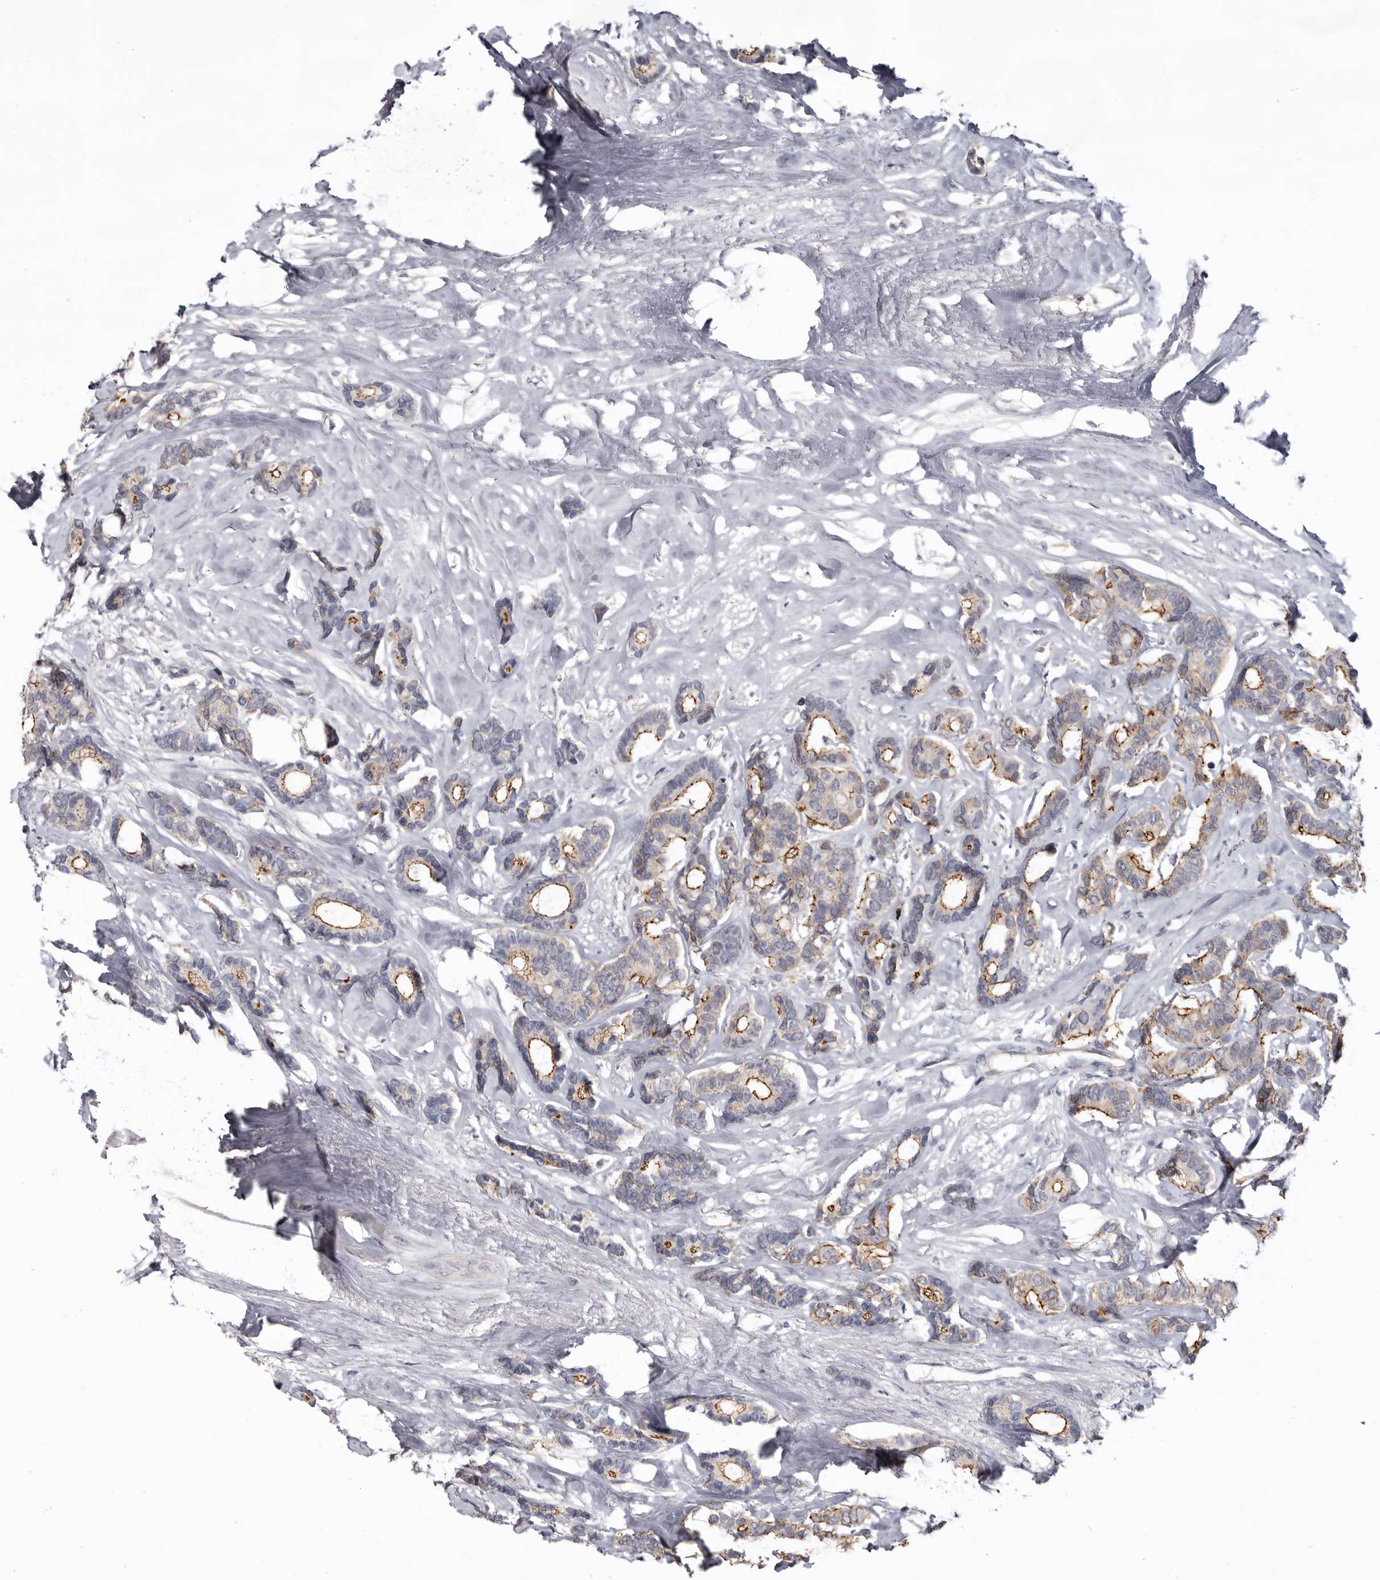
{"staining": {"intensity": "strong", "quantity": "25%-75%", "location": "cytoplasmic/membranous"}, "tissue": "breast cancer", "cell_type": "Tumor cells", "image_type": "cancer", "snomed": [{"axis": "morphology", "description": "Duct carcinoma"}, {"axis": "topography", "description": "Breast"}], "caption": "Strong cytoplasmic/membranous staining for a protein is identified in about 25%-75% of tumor cells of invasive ductal carcinoma (breast) using immunohistochemistry.", "gene": "CGN", "patient": {"sex": "female", "age": 87}}